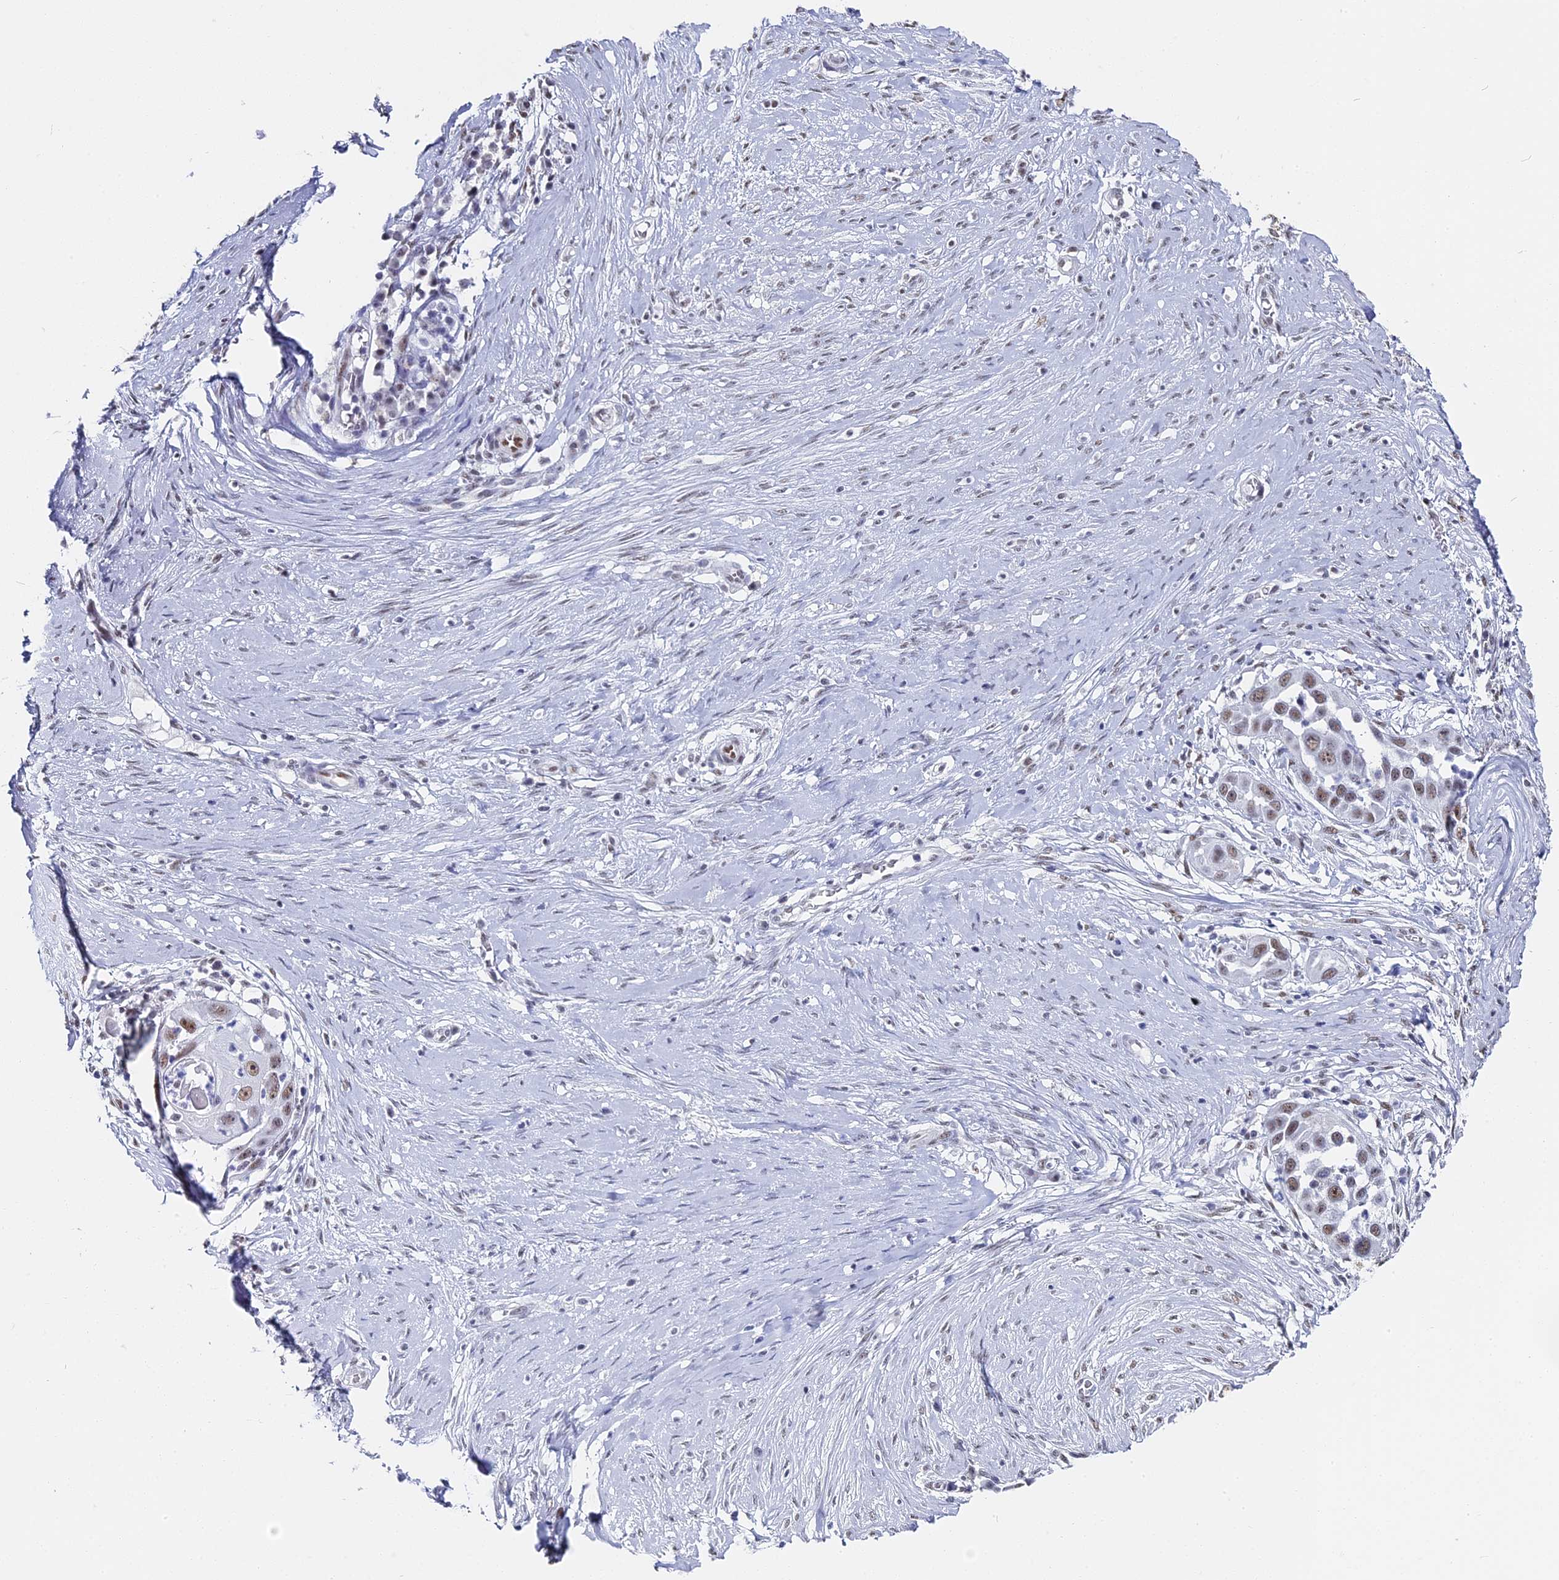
{"staining": {"intensity": "moderate", "quantity": ">75%", "location": "nuclear"}, "tissue": "skin cancer", "cell_type": "Tumor cells", "image_type": "cancer", "snomed": [{"axis": "morphology", "description": "Squamous cell carcinoma, NOS"}, {"axis": "topography", "description": "Skin"}], "caption": "Human skin cancer stained for a protein (brown) shows moderate nuclear positive staining in about >75% of tumor cells.", "gene": "CD2BP2", "patient": {"sex": "female", "age": 44}}